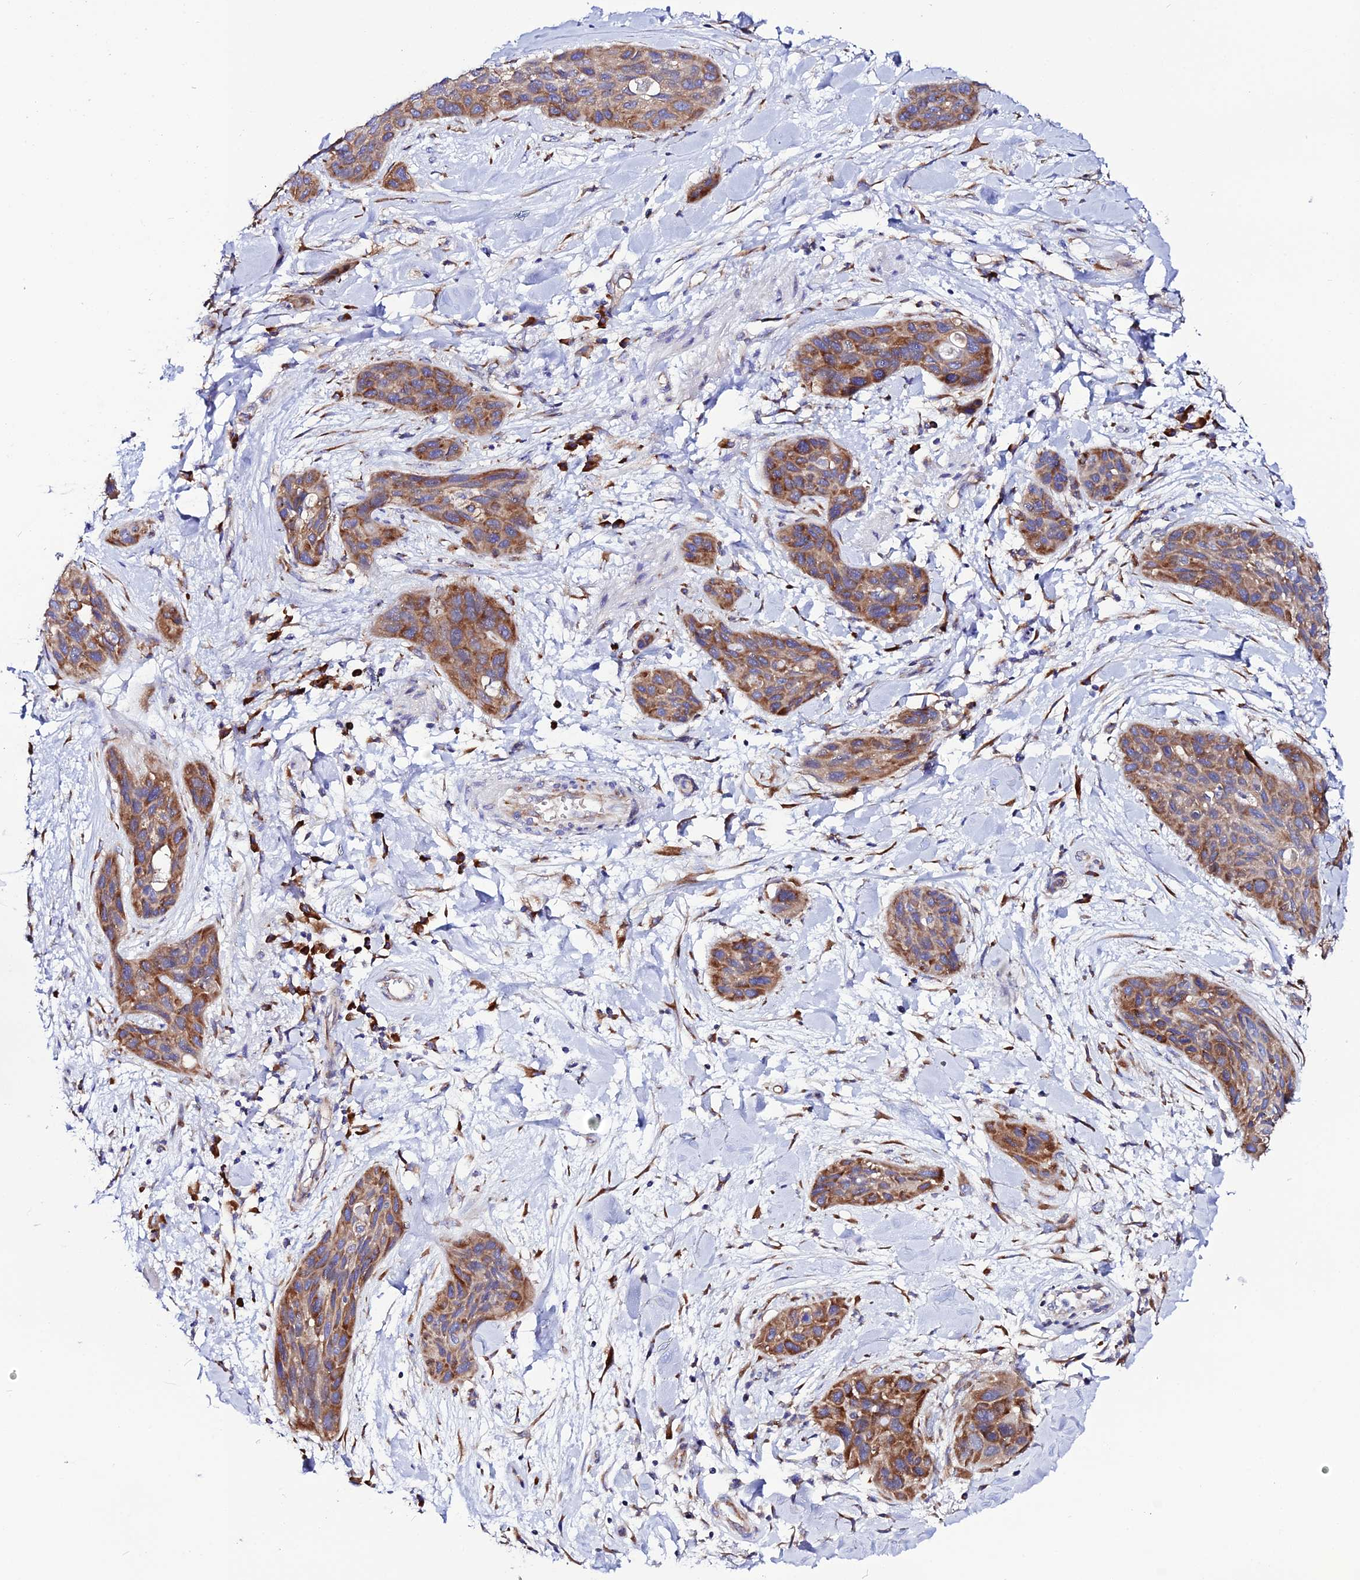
{"staining": {"intensity": "moderate", "quantity": ">75%", "location": "cytoplasmic/membranous"}, "tissue": "lung cancer", "cell_type": "Tumor cells", "image_type": "cancer", "snomed": [{"axis": "morphology", "description": "Squamous cell carcinoma, NOS"}, {"axis": "topography", "description": "Lung"}], "caption": "Immunohistochemistry (IHC) staining of lung cancer, which shows medium levels of moderate cytoplasmic/membranous positivity in about >75% of tumor cells indicating moderate cytoplasmic/membranous protein expression. The staining was performed using DAB (brown) for protein detection and nuclei were counterstained in hematoxylin (blue).", "gene": "EEF1G", "patient": {"sex": "female", "age": 70}}